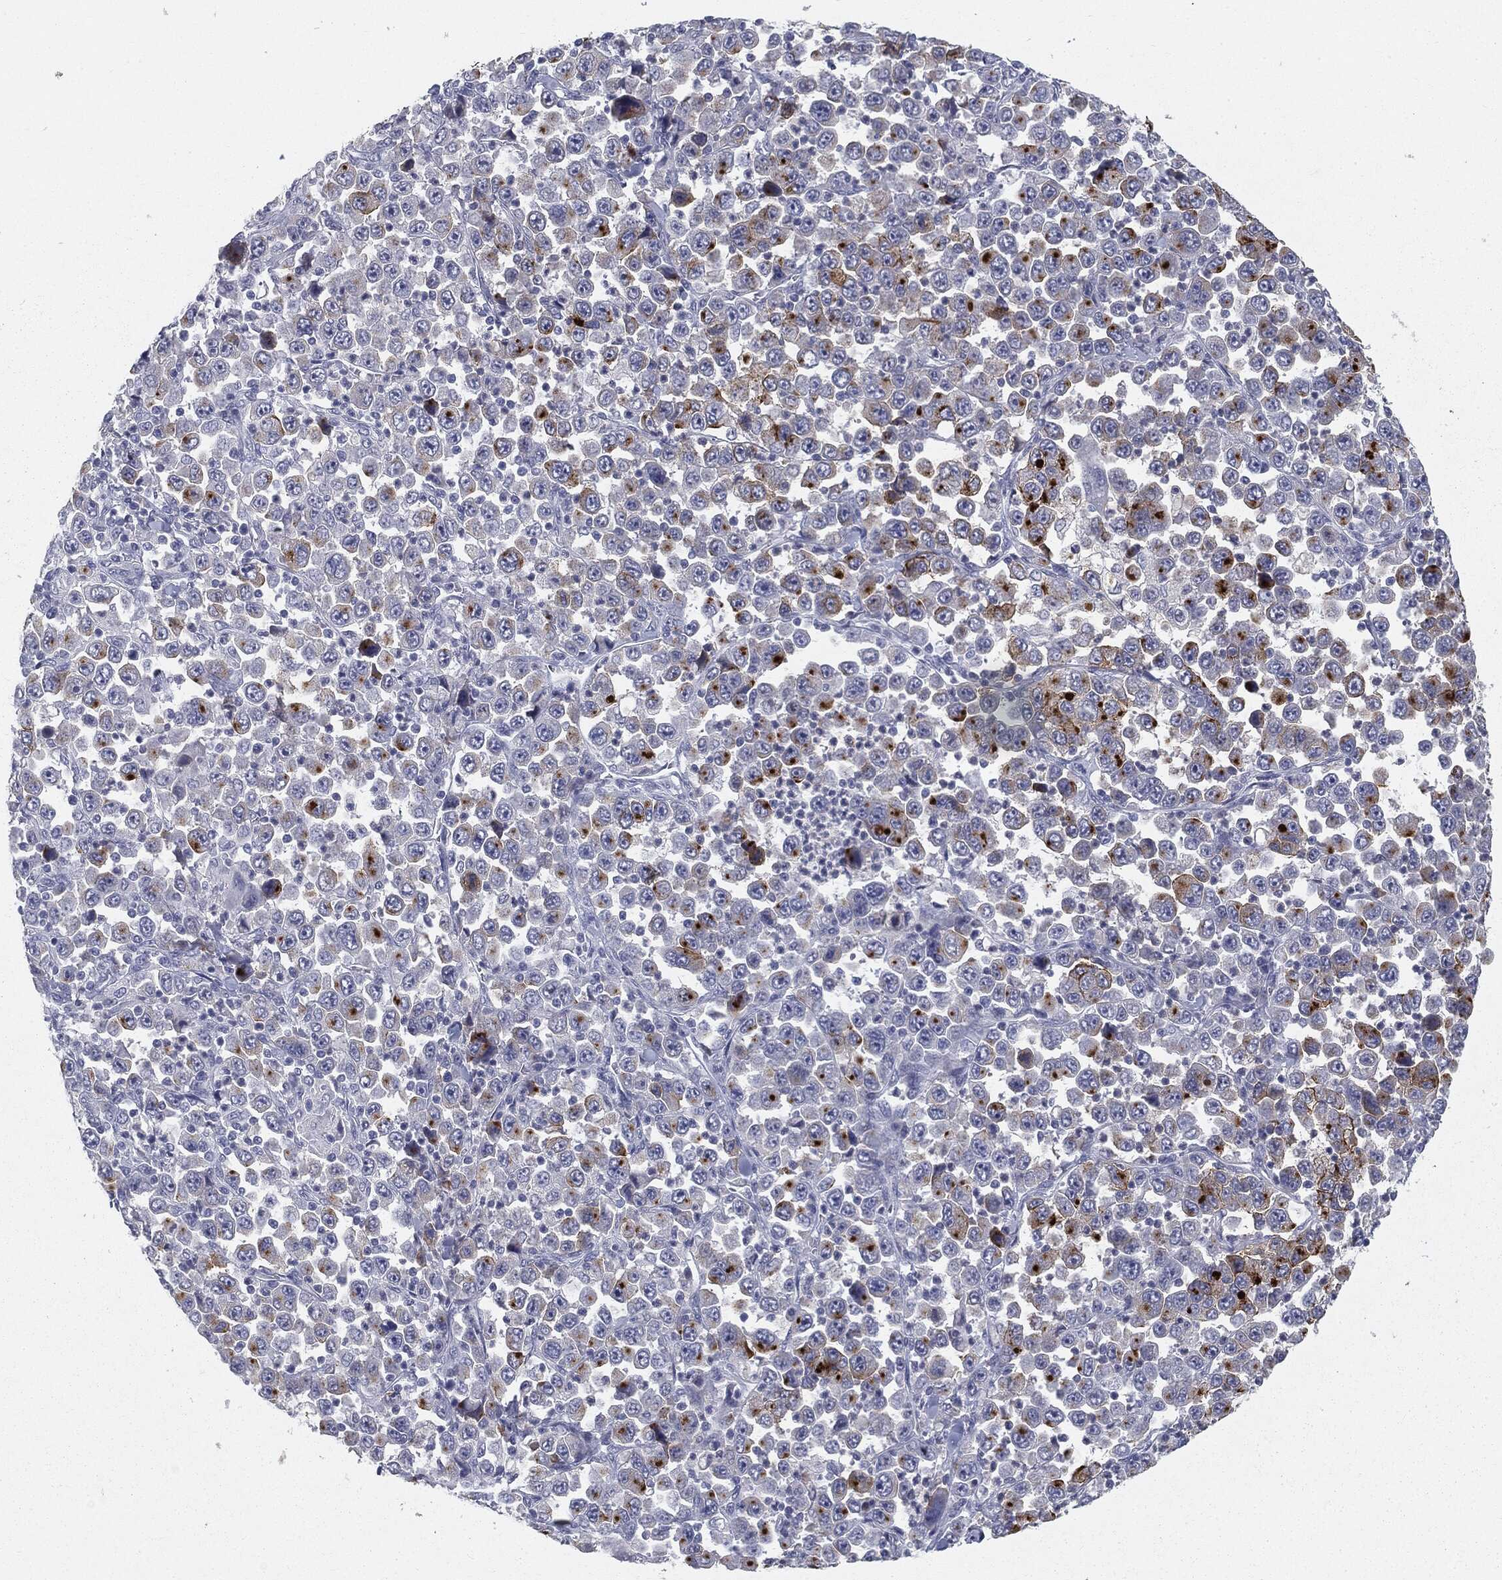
{"staining": {"intensity": "moderate", "quantity": "<25%", "location": "cytoplasmic/membranous"}, "tissue": "stomach cancer", "cell_type": "Tumor cells", "image_type": "cancer", "snomed": [{"axis": "morphology", "description": "Normal tissue, NOS"}, {"axis": "morphology", "description": "Adenocarcinoma, NOS"}, {"axis": "topography", "description": "Stomach, upper"}, {"axis": "topography", "description": "Stomach"}], "caption": "The immunohistochemical stain highlights moderate cytoplasmic/membranous positivity in tumor cells of stomach cancer (adenocarcinoma) tissue.", "gene": "MUC1", "patient": {"sex": "male", "age": 59}}